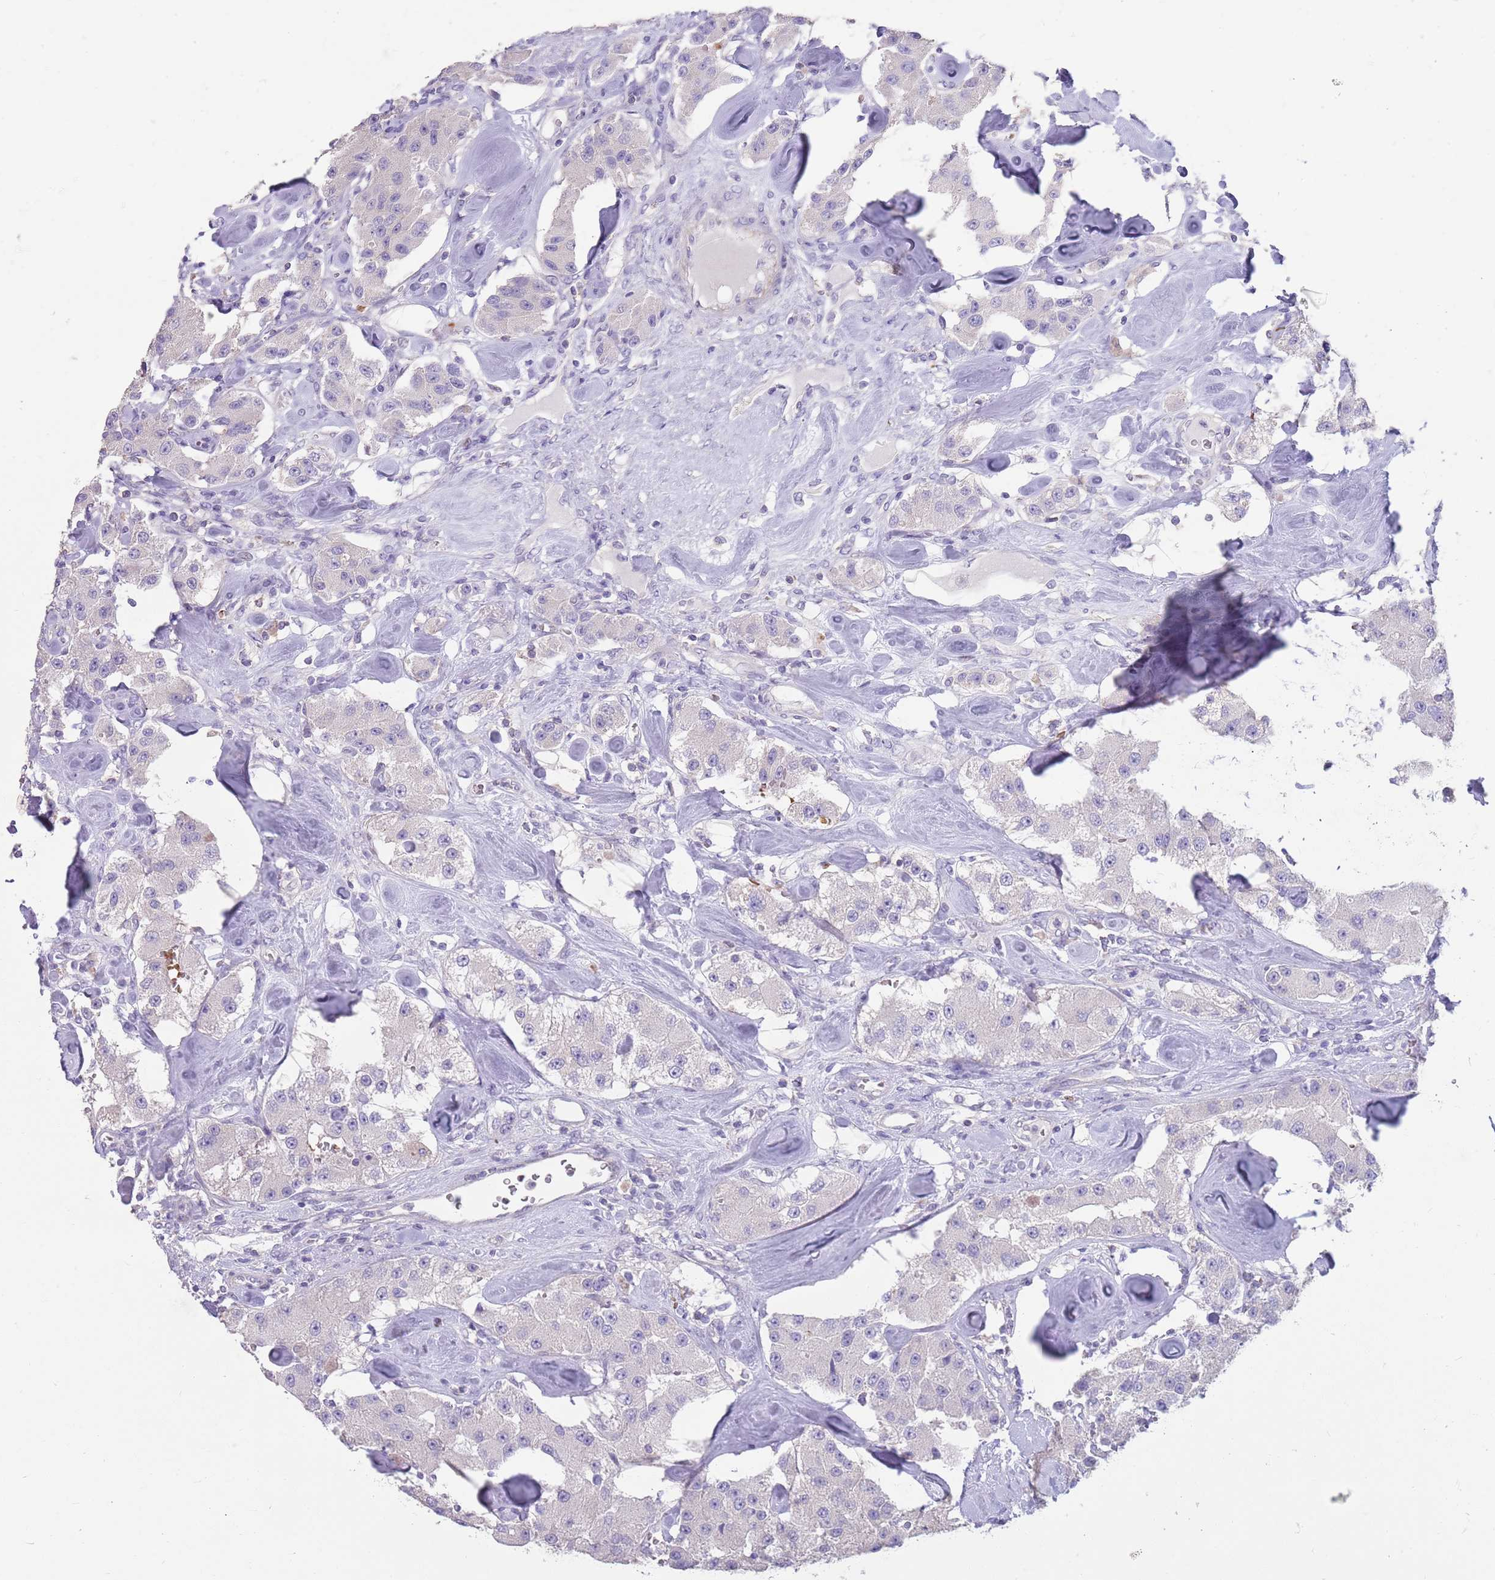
{"staining": {"intensity": "negative", "quantity": "none", "location": "none"}, "tissue": "carcinoid", "cell_type": "Tumor cells", "image_type": "cancer", "snomed": [{"axis": "morphology", "description": "Carcinoid, malignant, NOS"}, {"axis": "topography", "description": "Pancreas"}], "caption": "An image of carcinoid (malignant) stained for a protein demonstrates no brown staining in tumor cells. (Immunohistochemistry (ihc), brightfield microscopy, high magnification).", "gene": "ZNF14", "patient": {"sex": "male", "age": 41}}